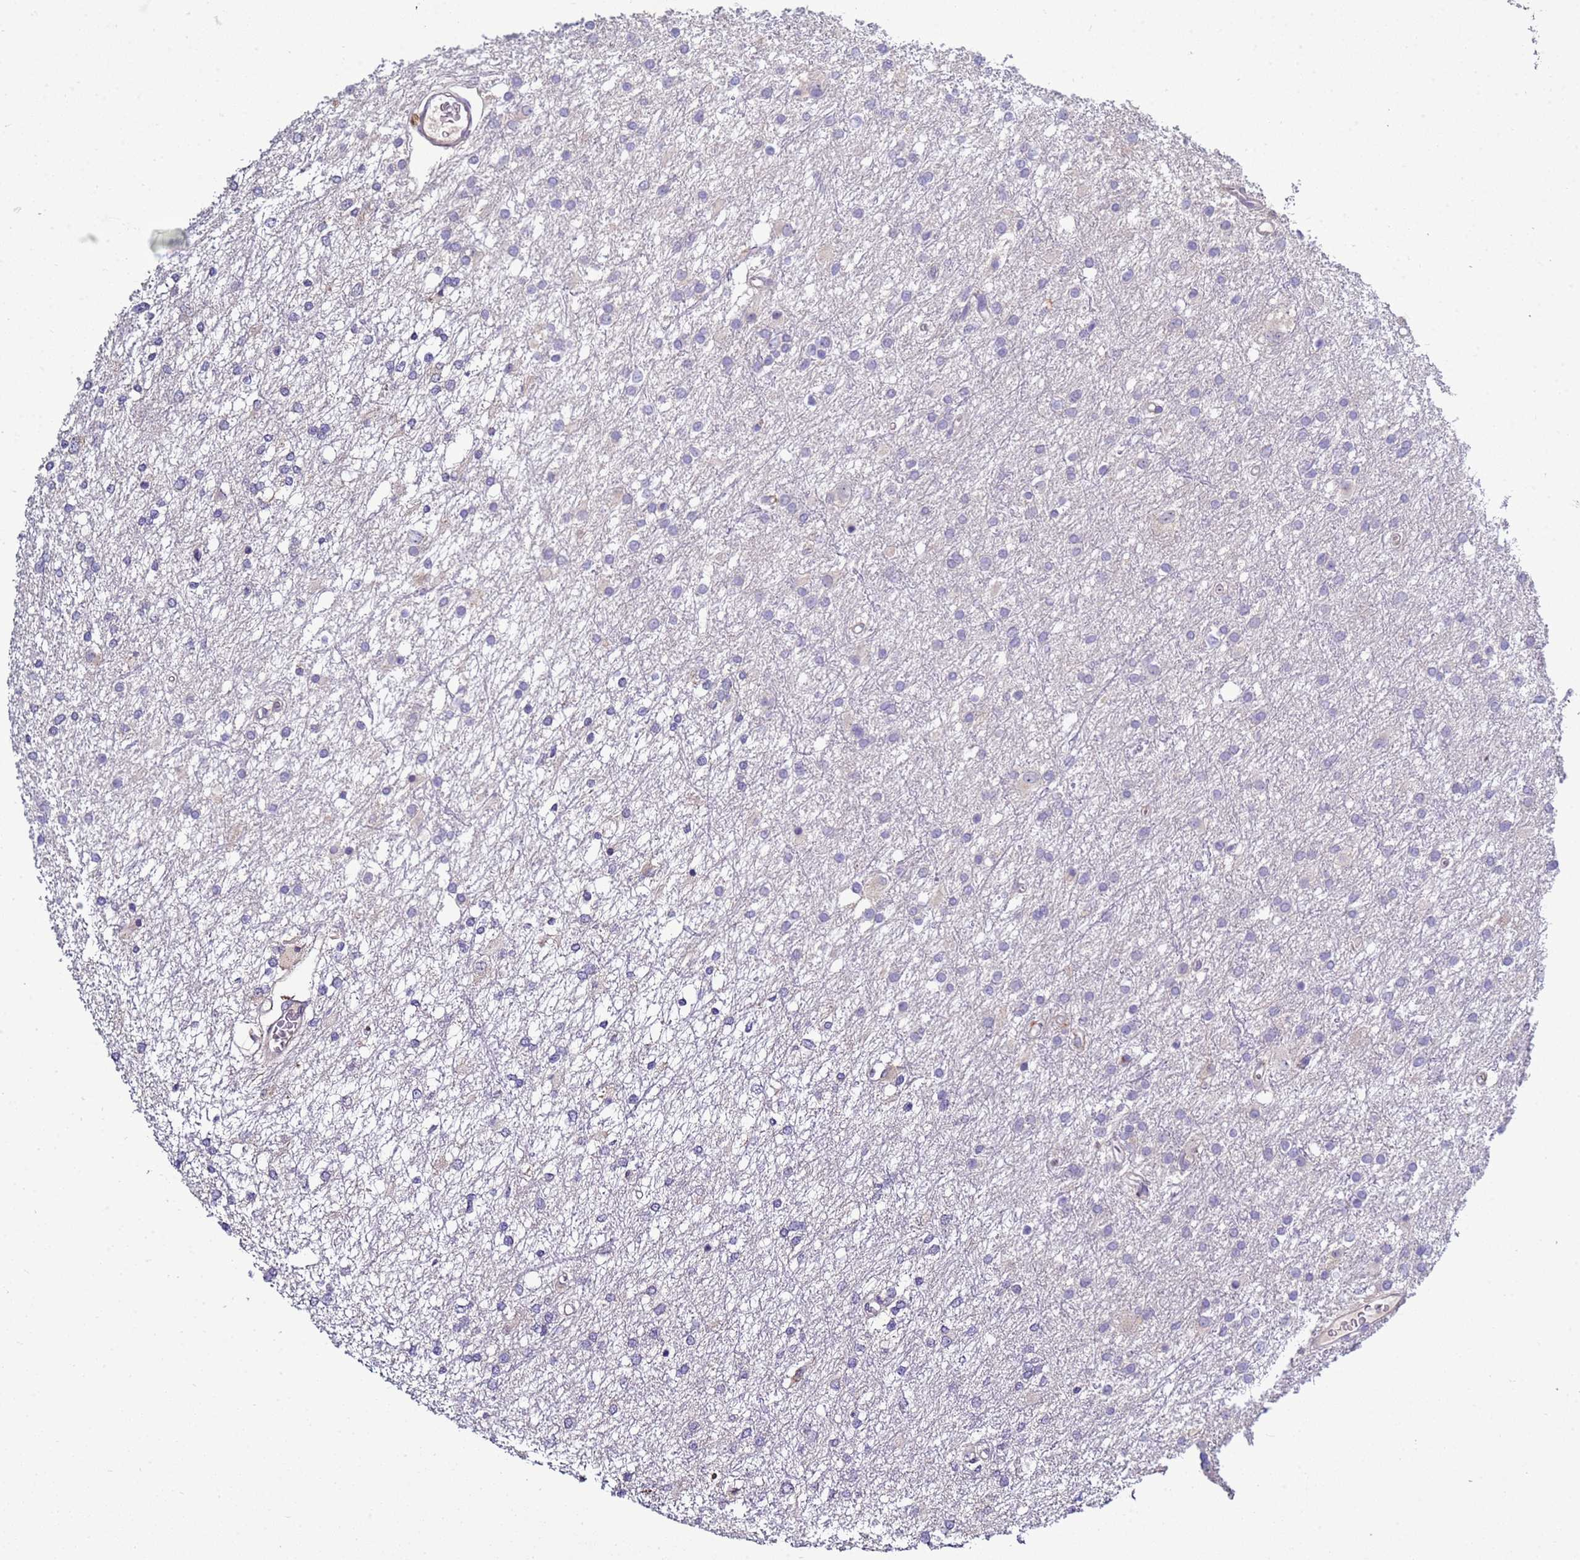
{"staining": {"intensity": "negative", "quantity": "none", "location": "none"}, "tissue": "glioma", "cell_type": "Tumor cells", "image_type": "cancer", "snomed": [{"axis": "morphology", "description": "Glioma, malignant, High grade"}, {"axis": "topography", "description": "Brain"}], "caption": "There is no significant expression in tumor cells of glioma.", "gene": "TRIM51", "patient": {"sex": "female", "age": 50}}